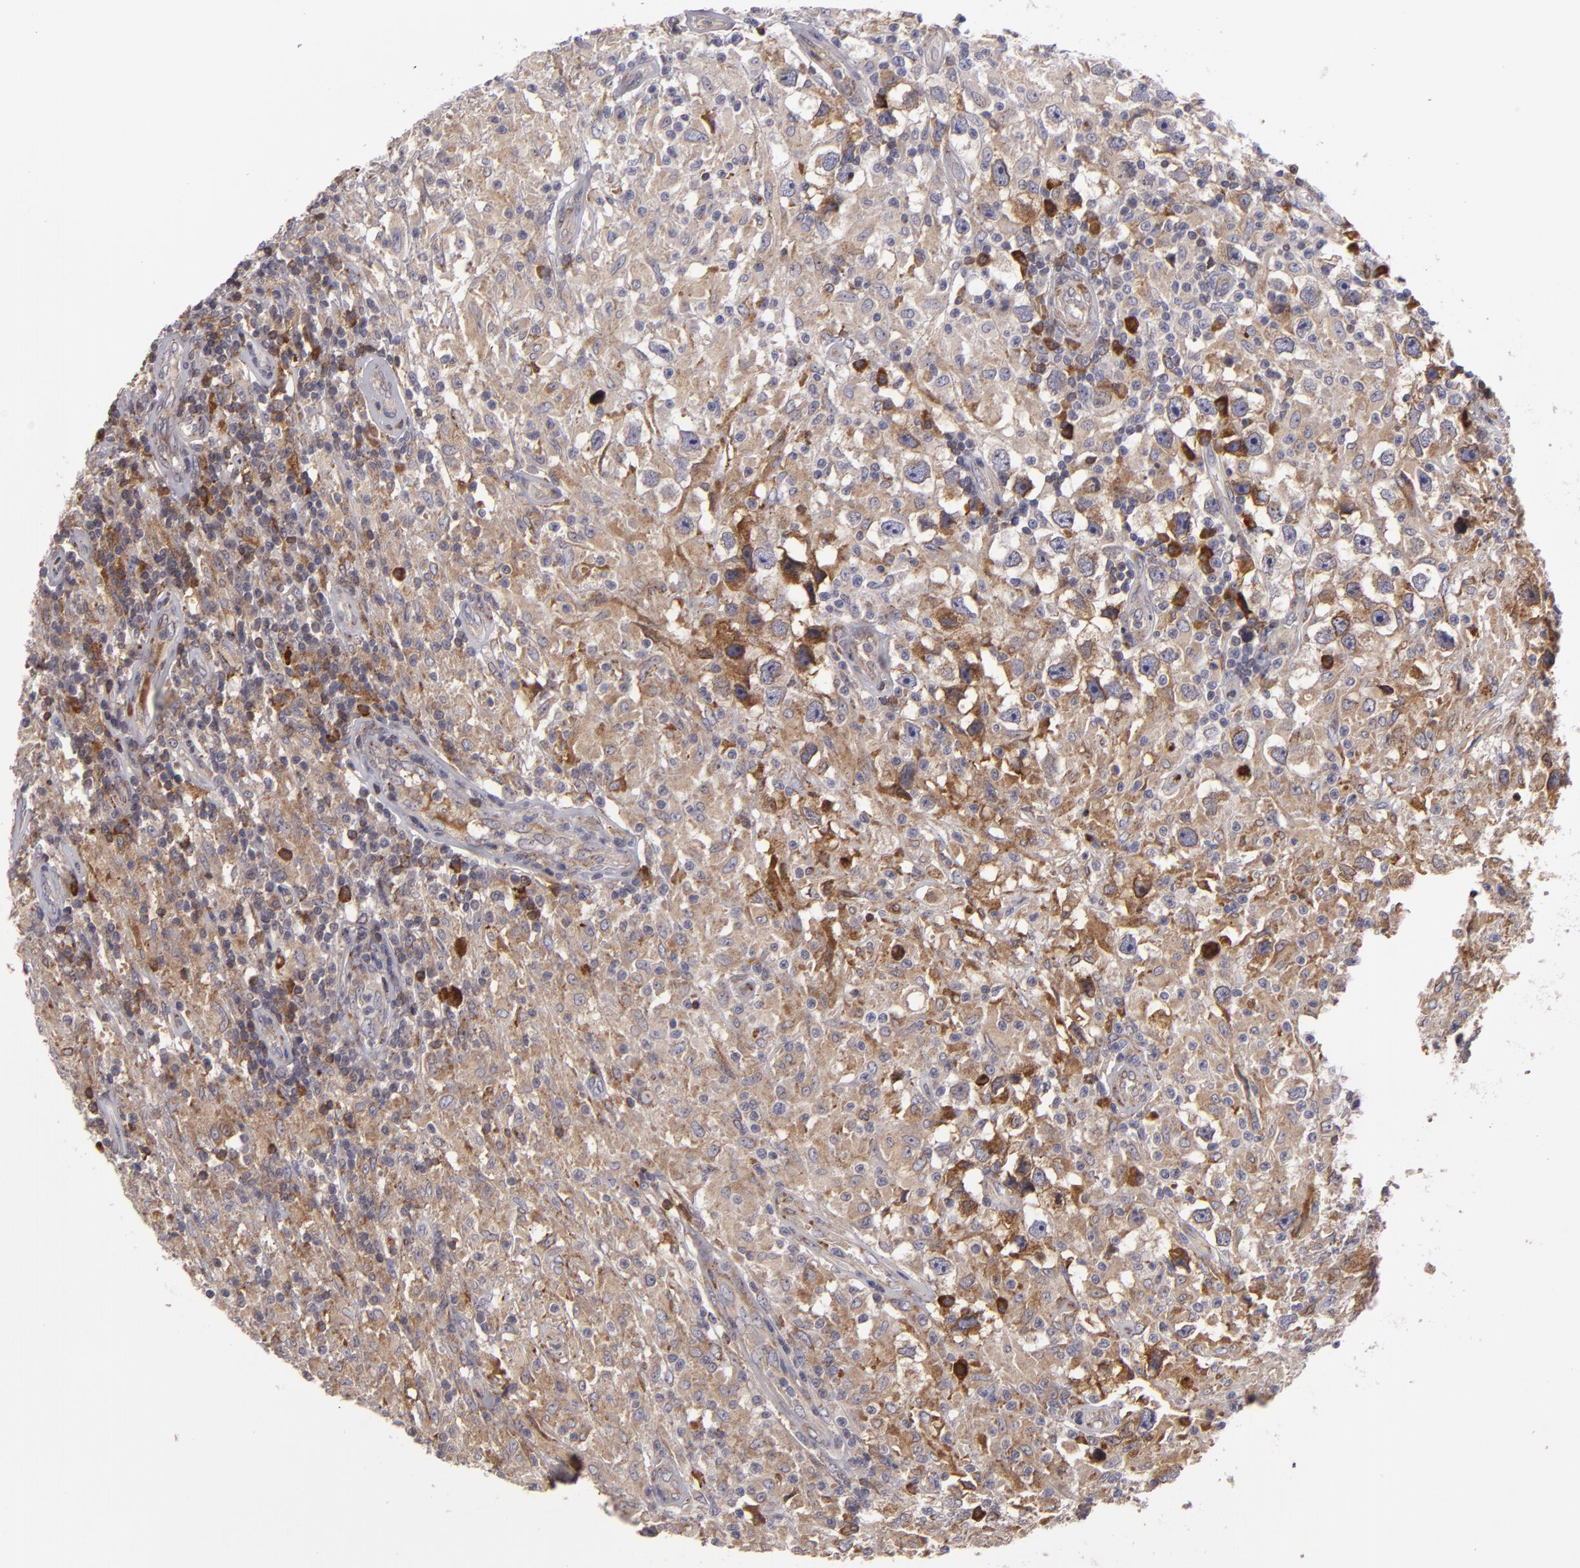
{"staining": {"intensity": "moderate", "quantity": ">75%", "location": "cytoplasmic/membranous"}, "tissue": "testis cancer", "cell_type": "Tumor cells", "image_type": "cancer", "snomed": [{"axis": "morphology", "description": "Seminoma, NOS"}, {"axis": "topography", "description": "Testis"}], "caption": "Immunohistochemical staining of human testis cancer (seminoma) reveals medium levels of moderate cytoplasmic/membranous protein positivity in about >75% of tumor cells.", "gene": "CFB", "patient": {"sex": "male", "age": 34}}